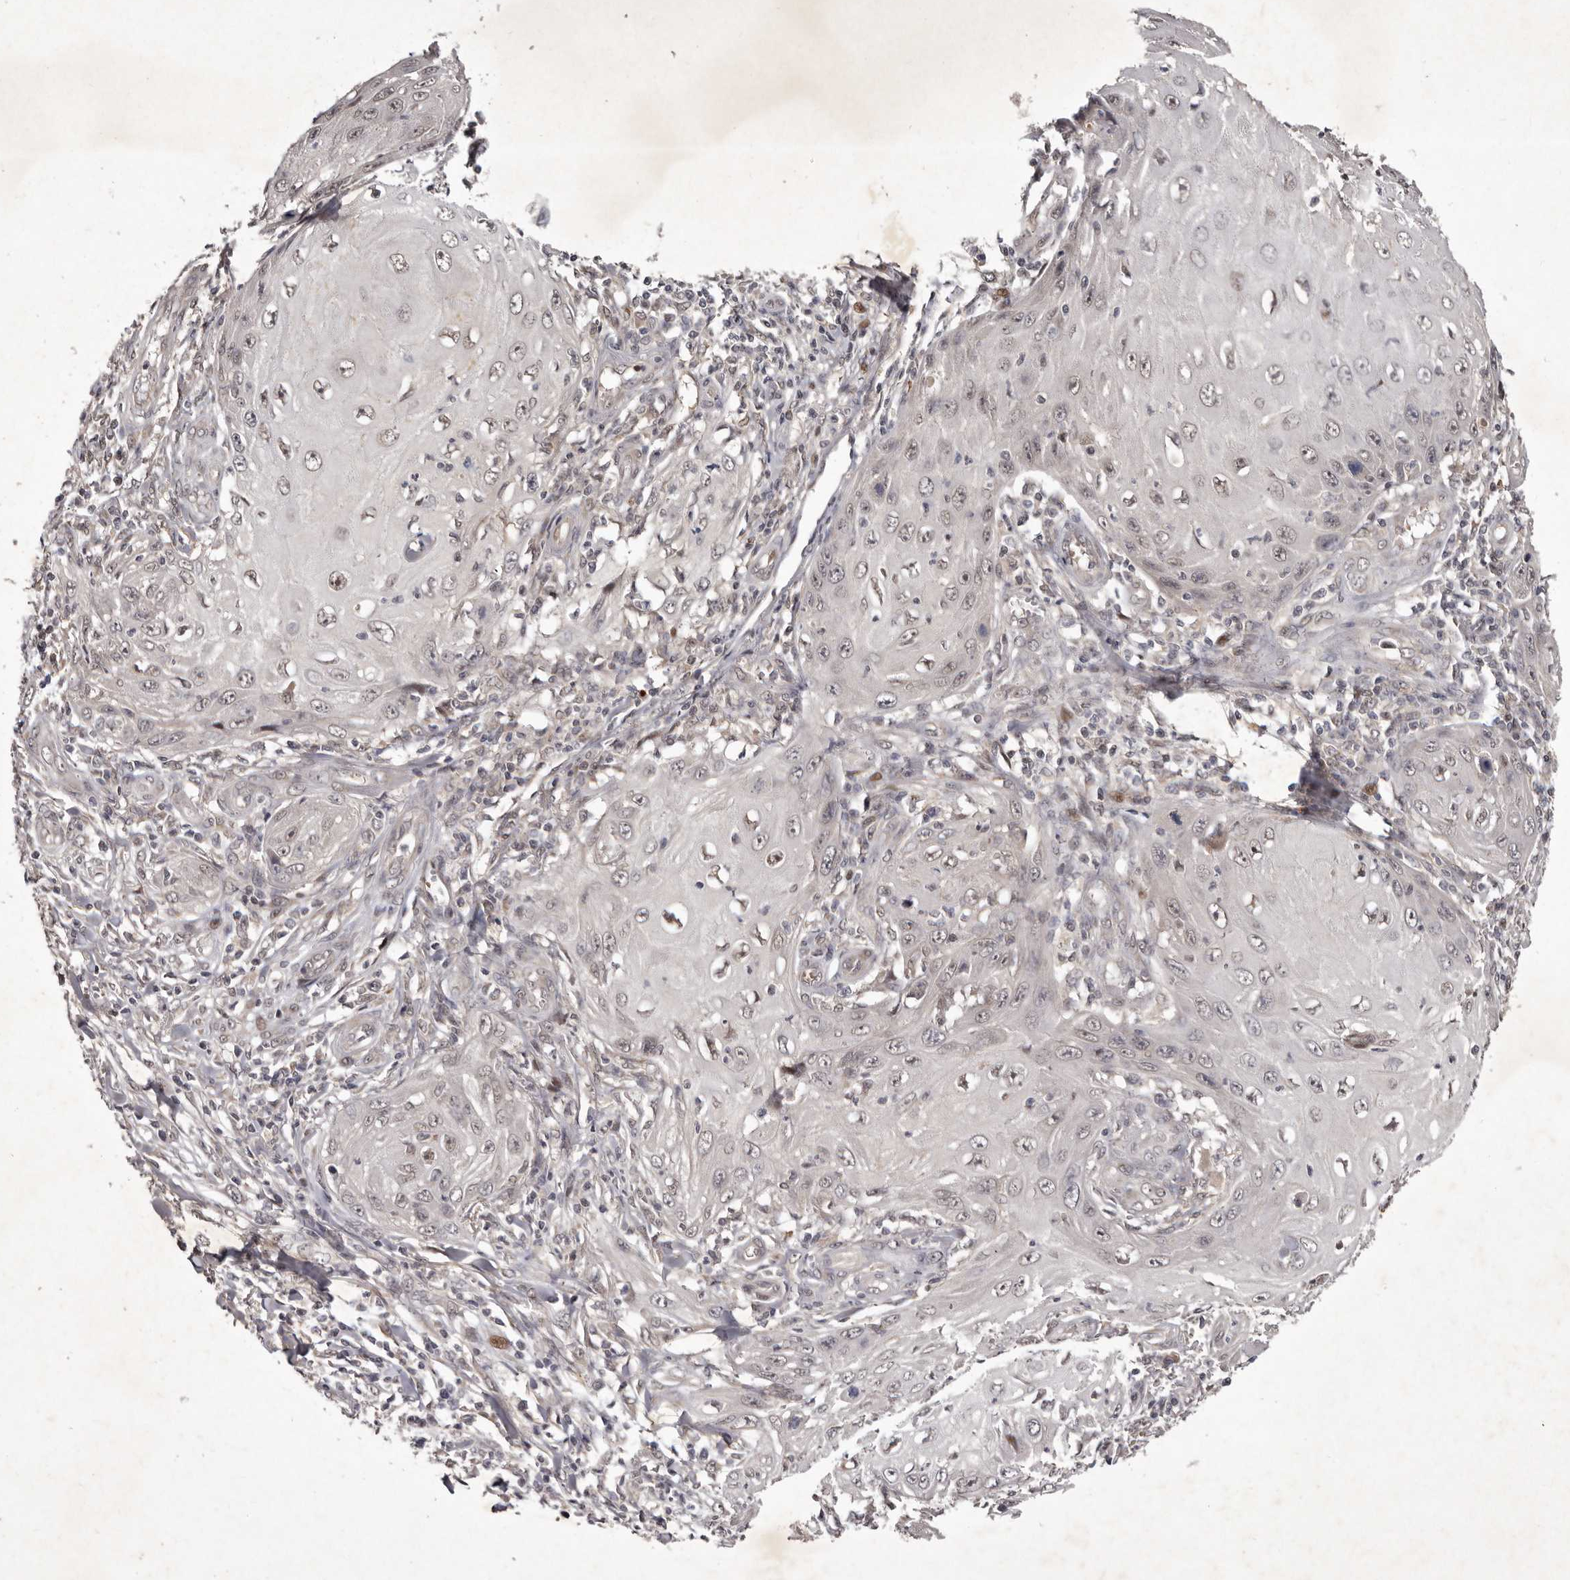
{"staining": {"intensity": "weak", "quantity": "25%-75%", "location": "nuclear"}, "tissue": "skin cancer", "cell_type": "Tumor cells", "image_type": "cancer", "snomed": [{"axis": "morphology", "description": "Squamous cell carcinoma, NOS"}, {"axis": "topography", "description": "Skin"}], "caption": "This histopathology image displays immunohistochemistry (IHC) staining of human skin squamous cell carcinoma, with low weak nuclear staining in about 25%-75% of tumor cells.", "gene": "ABL1", "patient": {"sex": "female", "age": 73}}